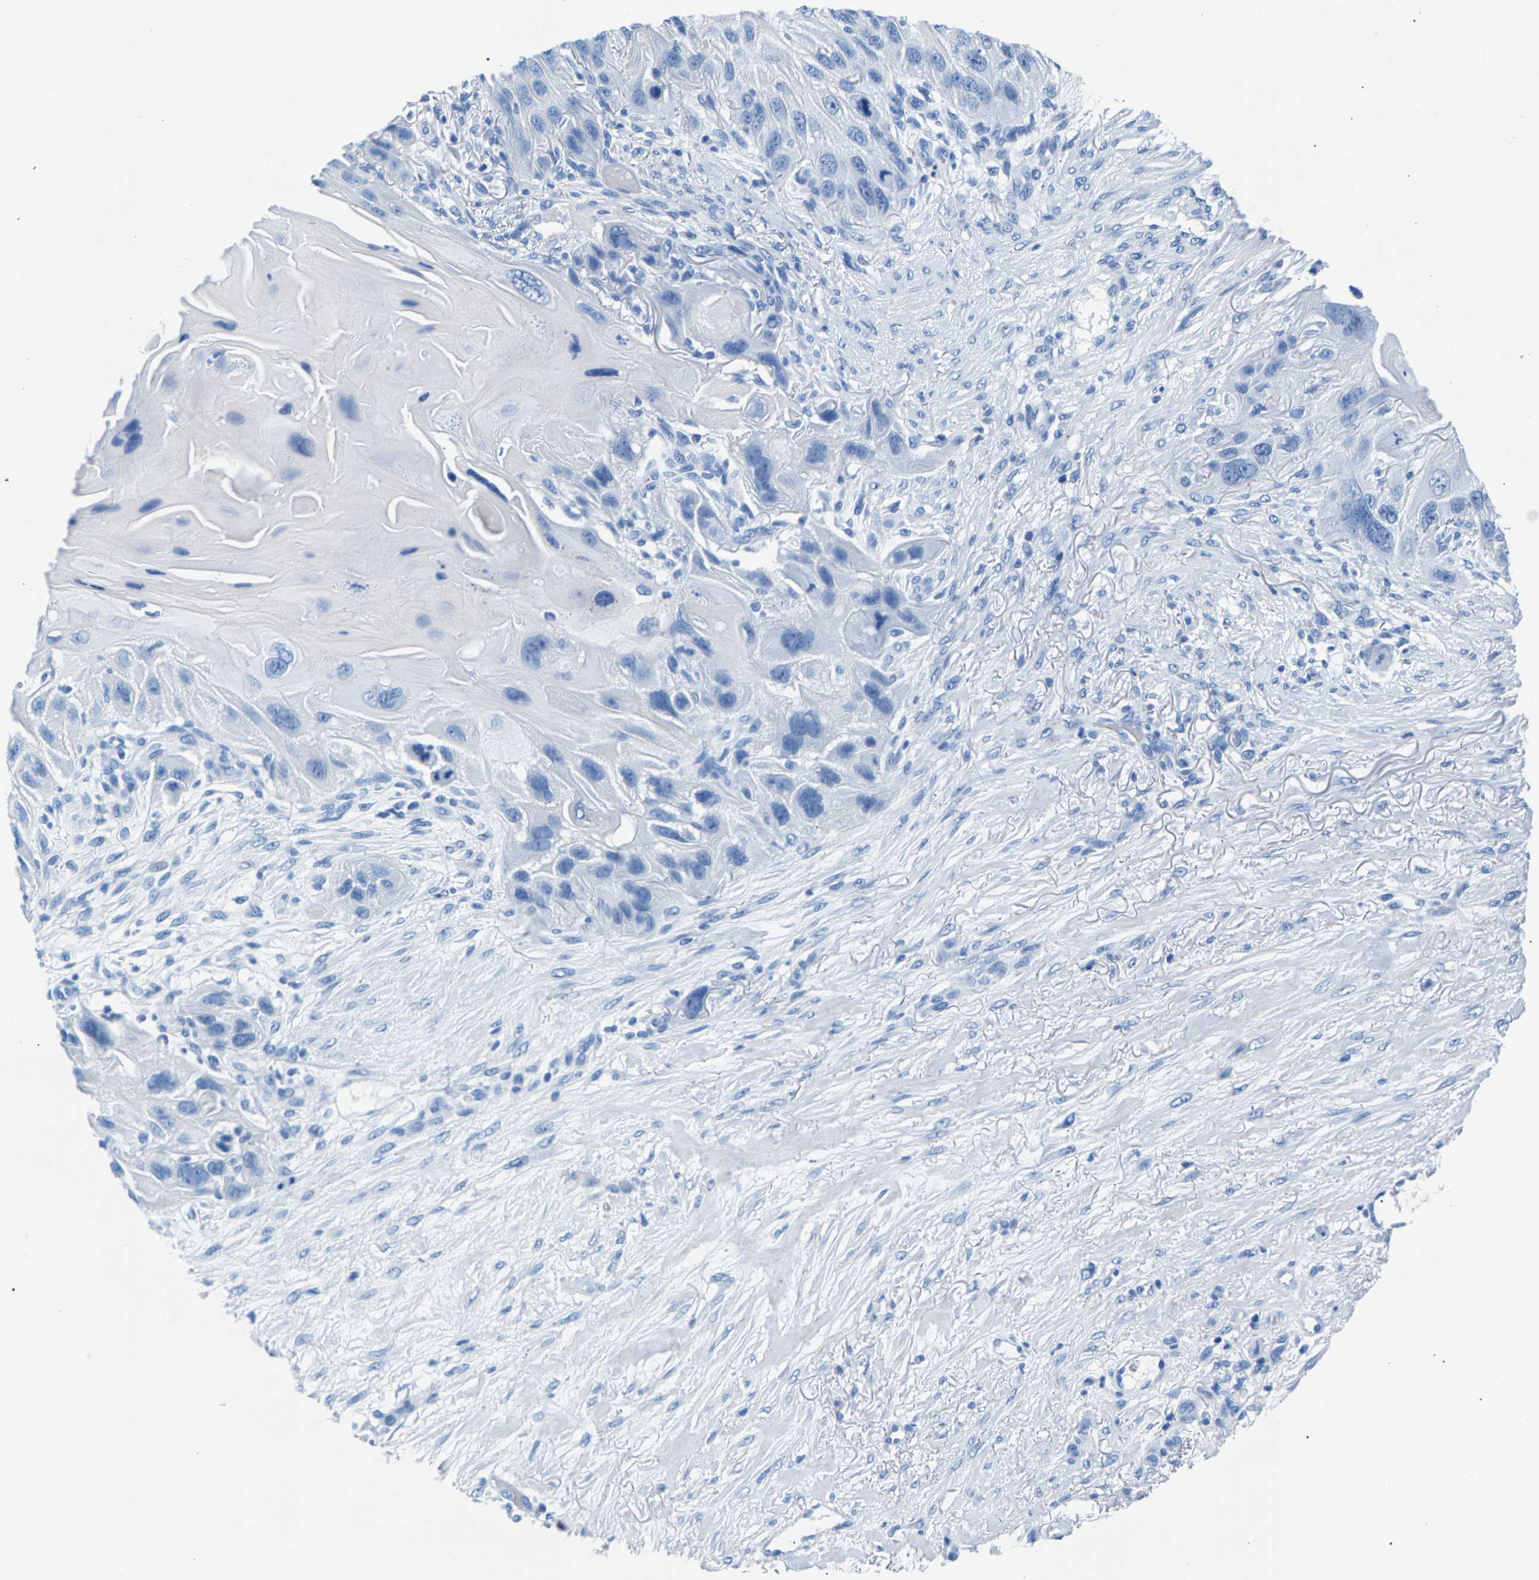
{"staining": {"intensity": "negative", "quantity": "none", "location": "none"}, "tissue": "skin cancer", "cell_type": "Tumor cells", "image_type": "cancer", "snomed": [{"axis": "morphology", "description": "Squamous cell carcinoma, NOS"}, {"axis": "topography", "description": "Skin"}], "caption": "IHC histopathology image of skin cancer (squamous cell carcinoma) stained for a protein (brown), which displays no positivity in tumor cells. (DAB immunohistochemistry (IHC) visualized using brightfield microscopy, high magnification).", "gene": "CPS1", "patient": {"sex": "female", "age": 77}}